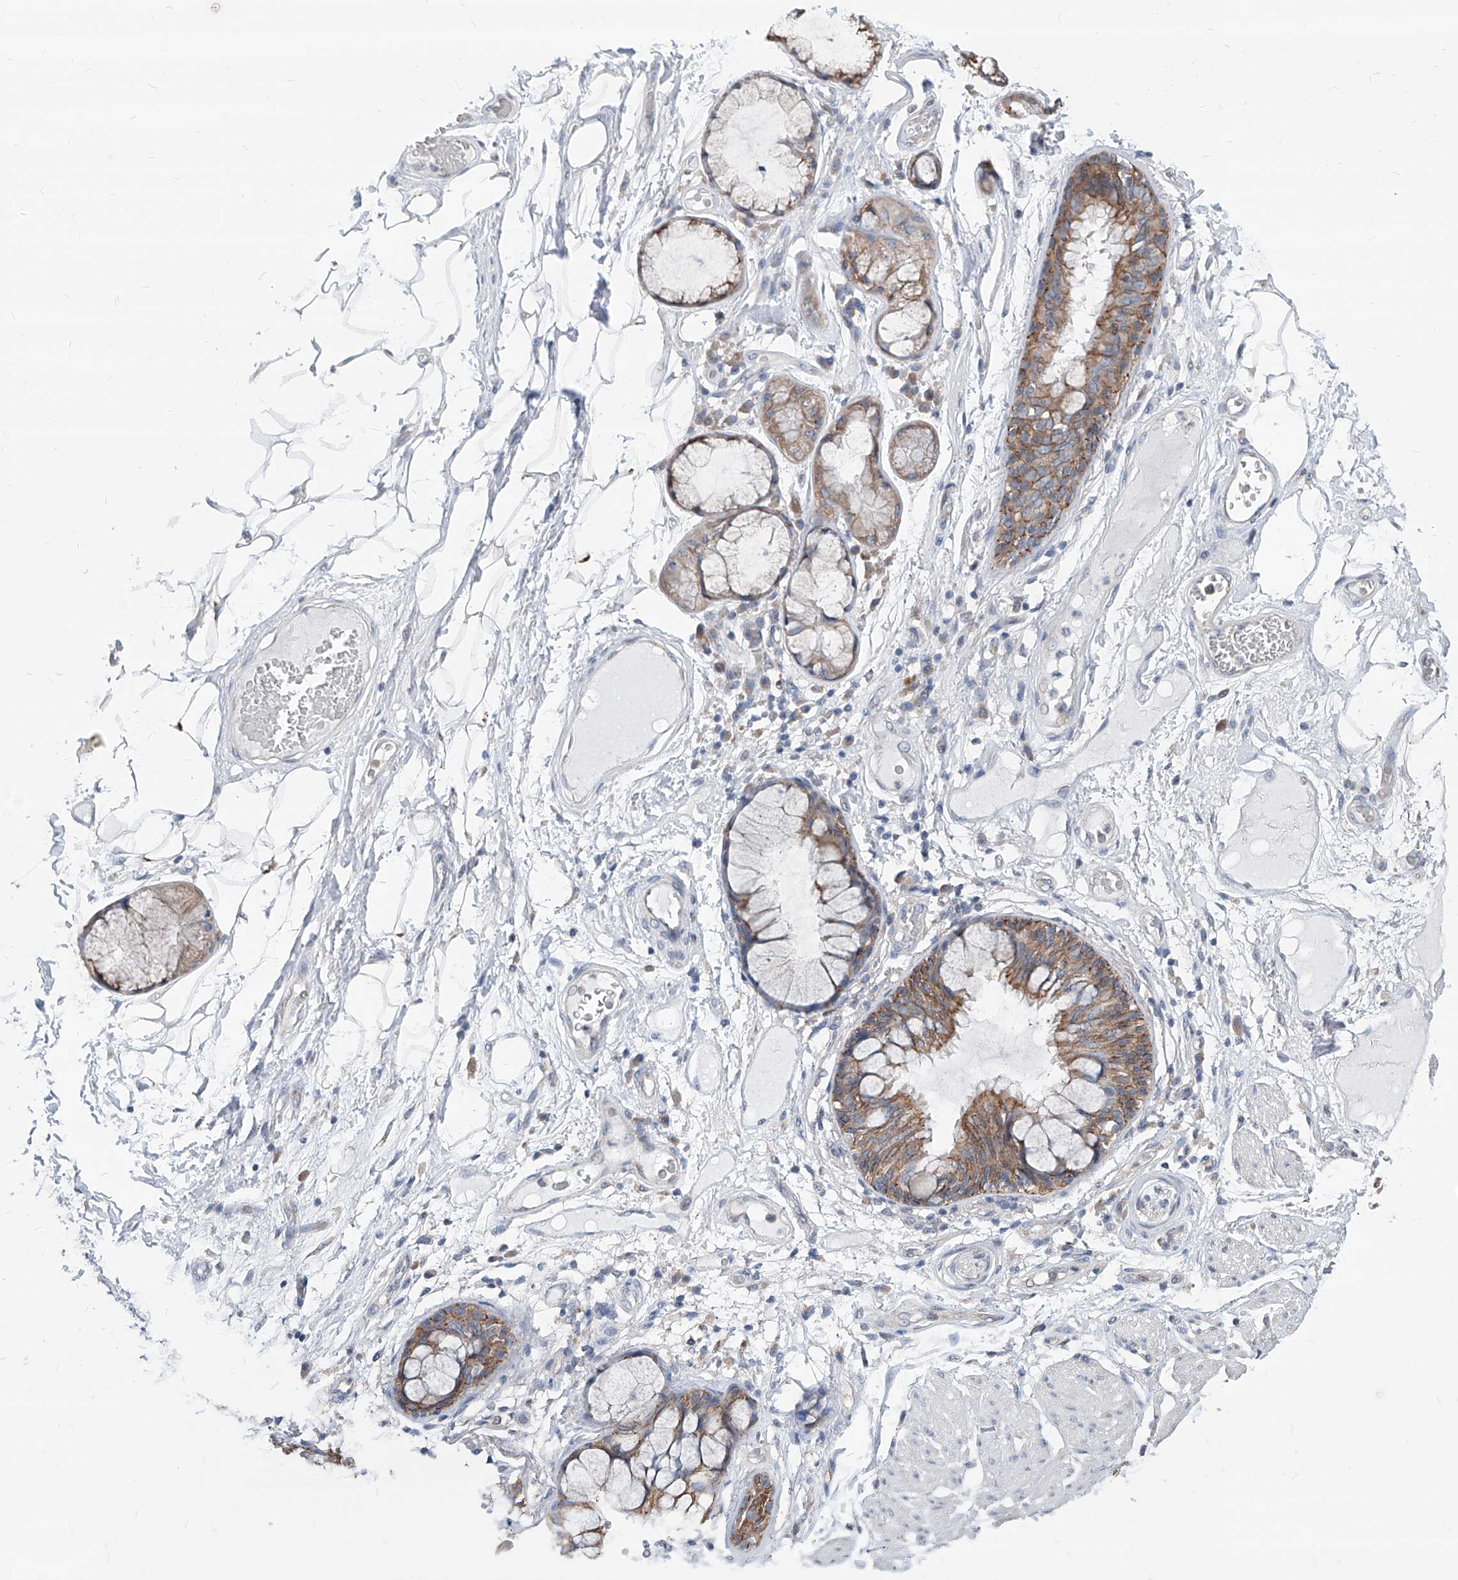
{"staining": {"intensity": "negative", "quantity": "none", "location": "none"}, "tissue": "adipose tissue", "cell_type": "Adipocytes", "image_type": "normal", "snomed": [{"axis": "morphology", "description": "Normal tissue, NOS"}, {"axis": "topography", "description": "Bronchus"}], "caption": "A micrograph of human adipose tissue is negative for staining in adipocytes. (IHC, brightfield microscopy, high magnification).", "gene": "AGPS", "patient": {"sex": "male", "age": 66}}